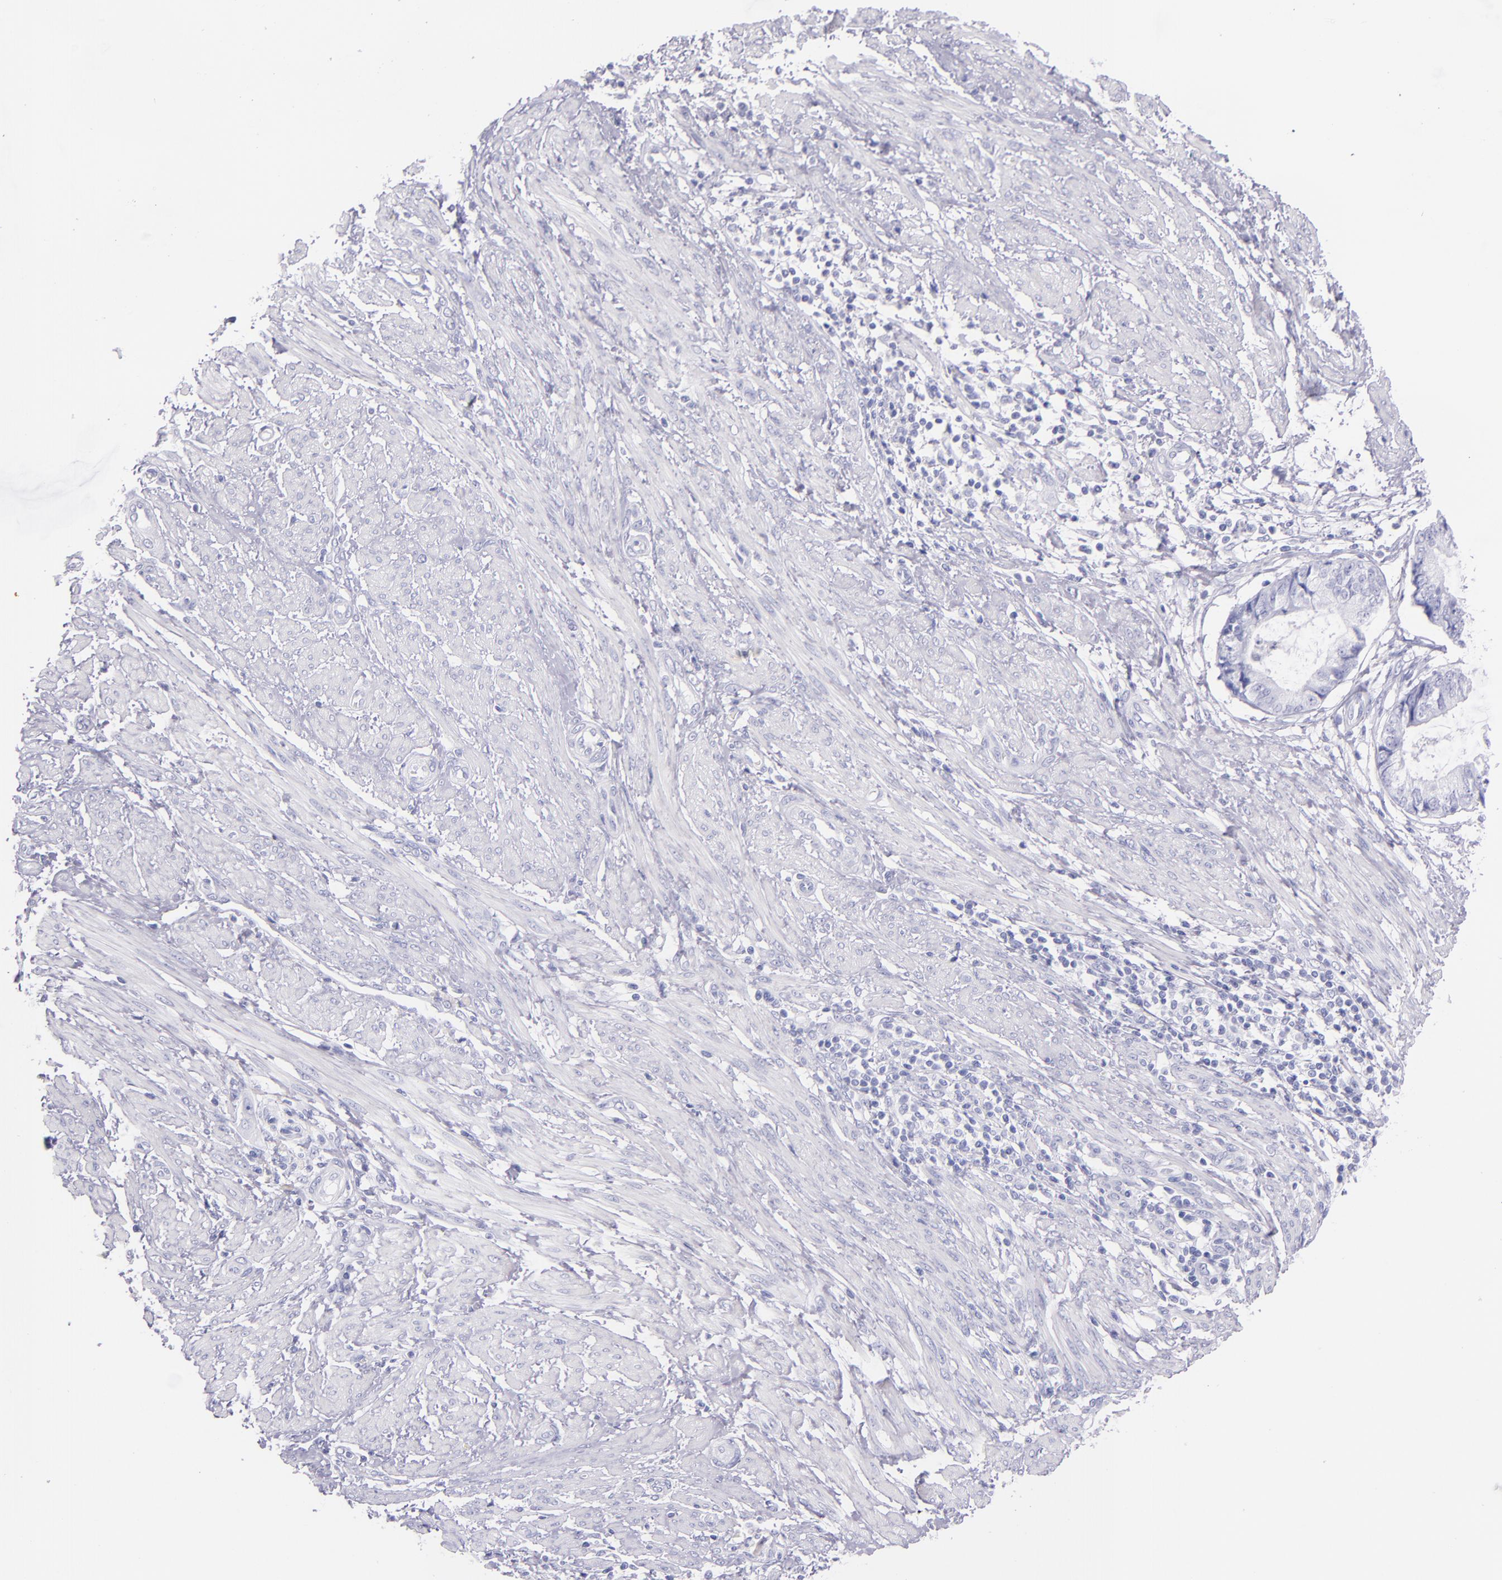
{"staining": {"intensity": "negative", "quantity": "none", "location": "none"}, "tissue": "endometrial cancer", "cell_type": "Tumor cells", "image_type": "cancer", "snomed": [{"axis": "morphology", "description": "Adenocarcinoma, NOS"}, {"axis": "topography", "description": "Endometrium"}], "caption": "This is an immunohistochemistry image of endometrial adenocarcinoma. There is no staining in tumor cells.", "gene": "SFTPB", "patient": {"sex": "female", "age": 63}}